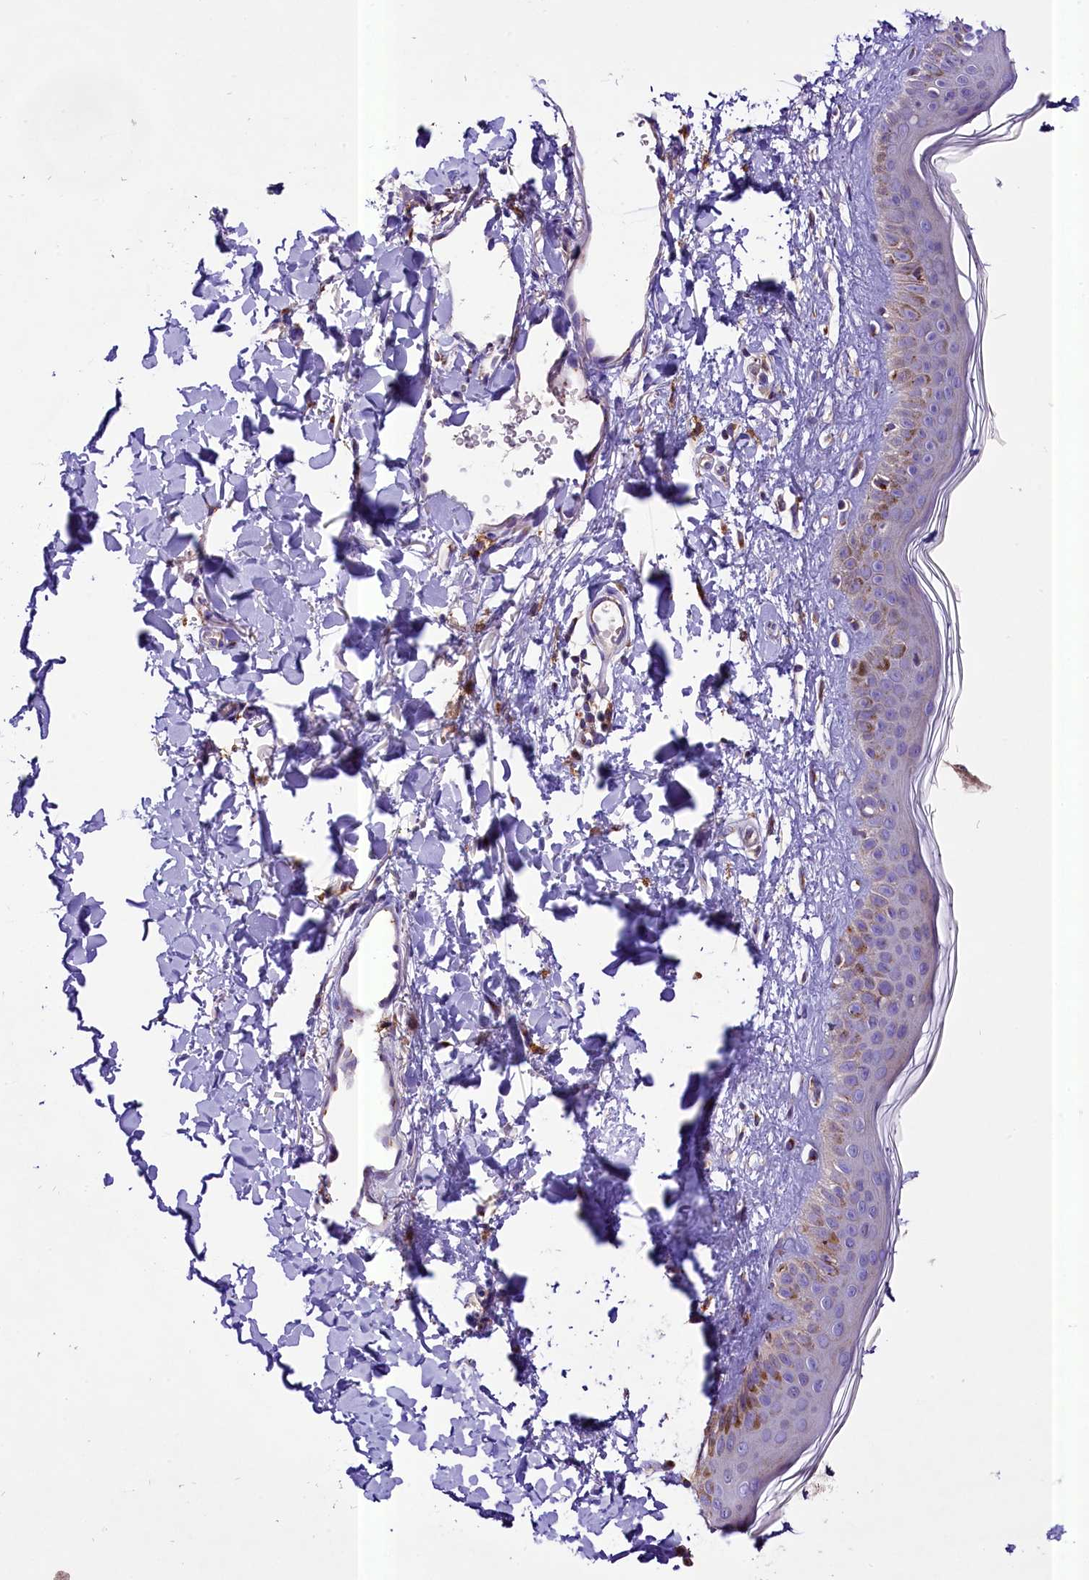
{"staining": {"intensity": "weak", "quantity": ">75%", "location": "cytoplasmic/membranous"}, "tissue": "skin", "cell_type": "Fibroblasts", "image_type": "normal", "snomed": [{"axis": "morphology", "description": "Normal tissue, NOS"}, {"axis": "topography", "description": "Skin"}], "caption": "The histopathology image displays immunohistochemical staining of benign skin. There is weak cytoplasmic/membranous positivity is seen in about >75% of fibroblasts. (DAB = brown stain, brightfield microscopy at high magnification).", "gene": "PEMT", "patient": {"sex": "female", "age": 58}}